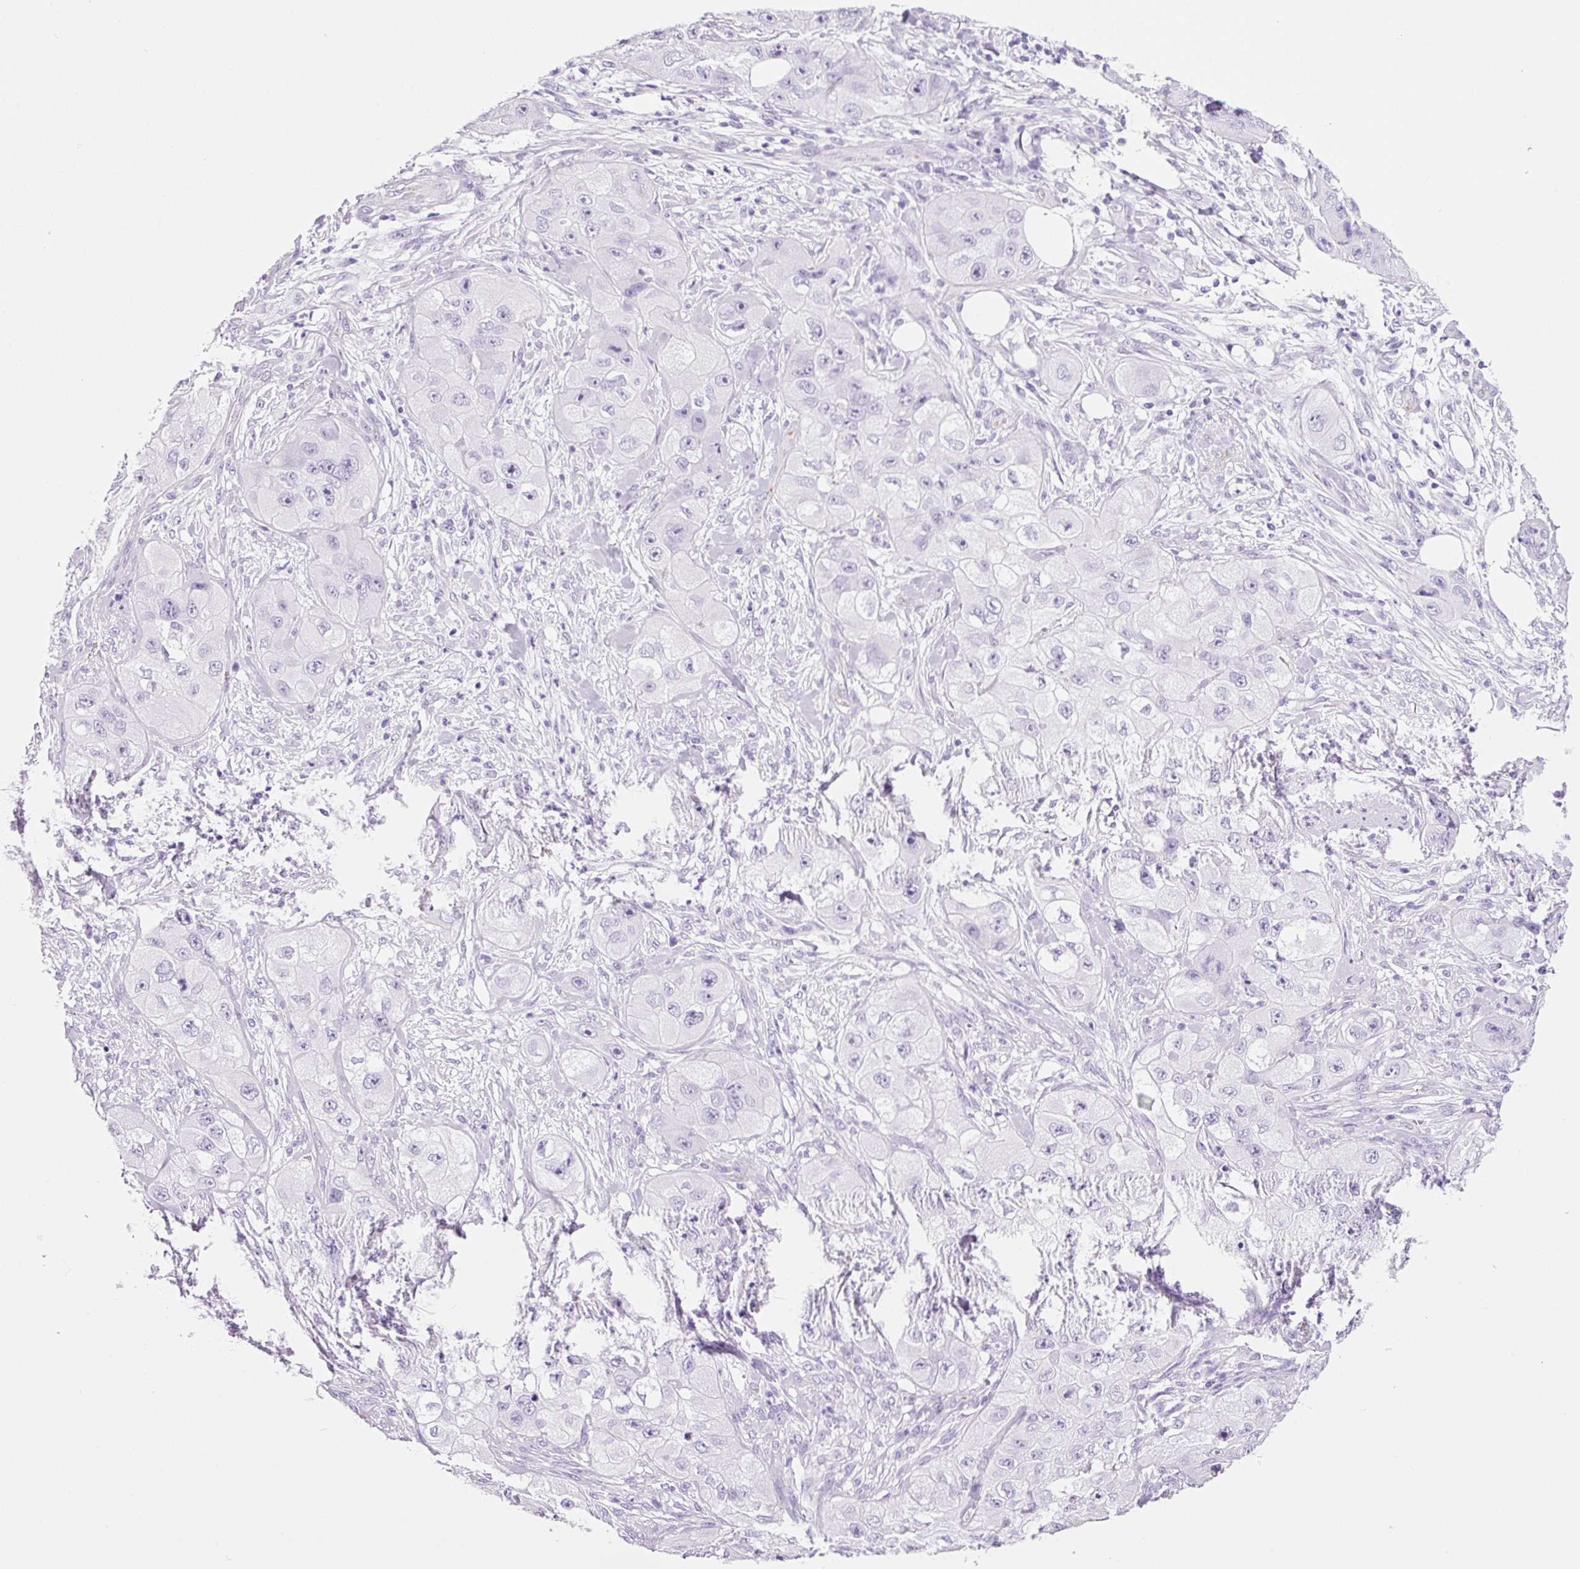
{"staining": {"intensity": "negative", "quantity": "none", "location": "none"}, "tissue": "skin cancer", "cell_type": "Tumor cells", "image_type": "cancer", "snomed": [{"axis": "morphology", "description": "Squamous cell carcinoma, NOS"}, {"axis": "topography", "description": "Skin"}, {"axis": "topography", "description": "Subcutis"}], "caption": "There is no significant positivity in tumor cells of skin squamous cell carcinoma.", "gene": "ADSS1", "patient": {"sex": "male", "age": 73}}